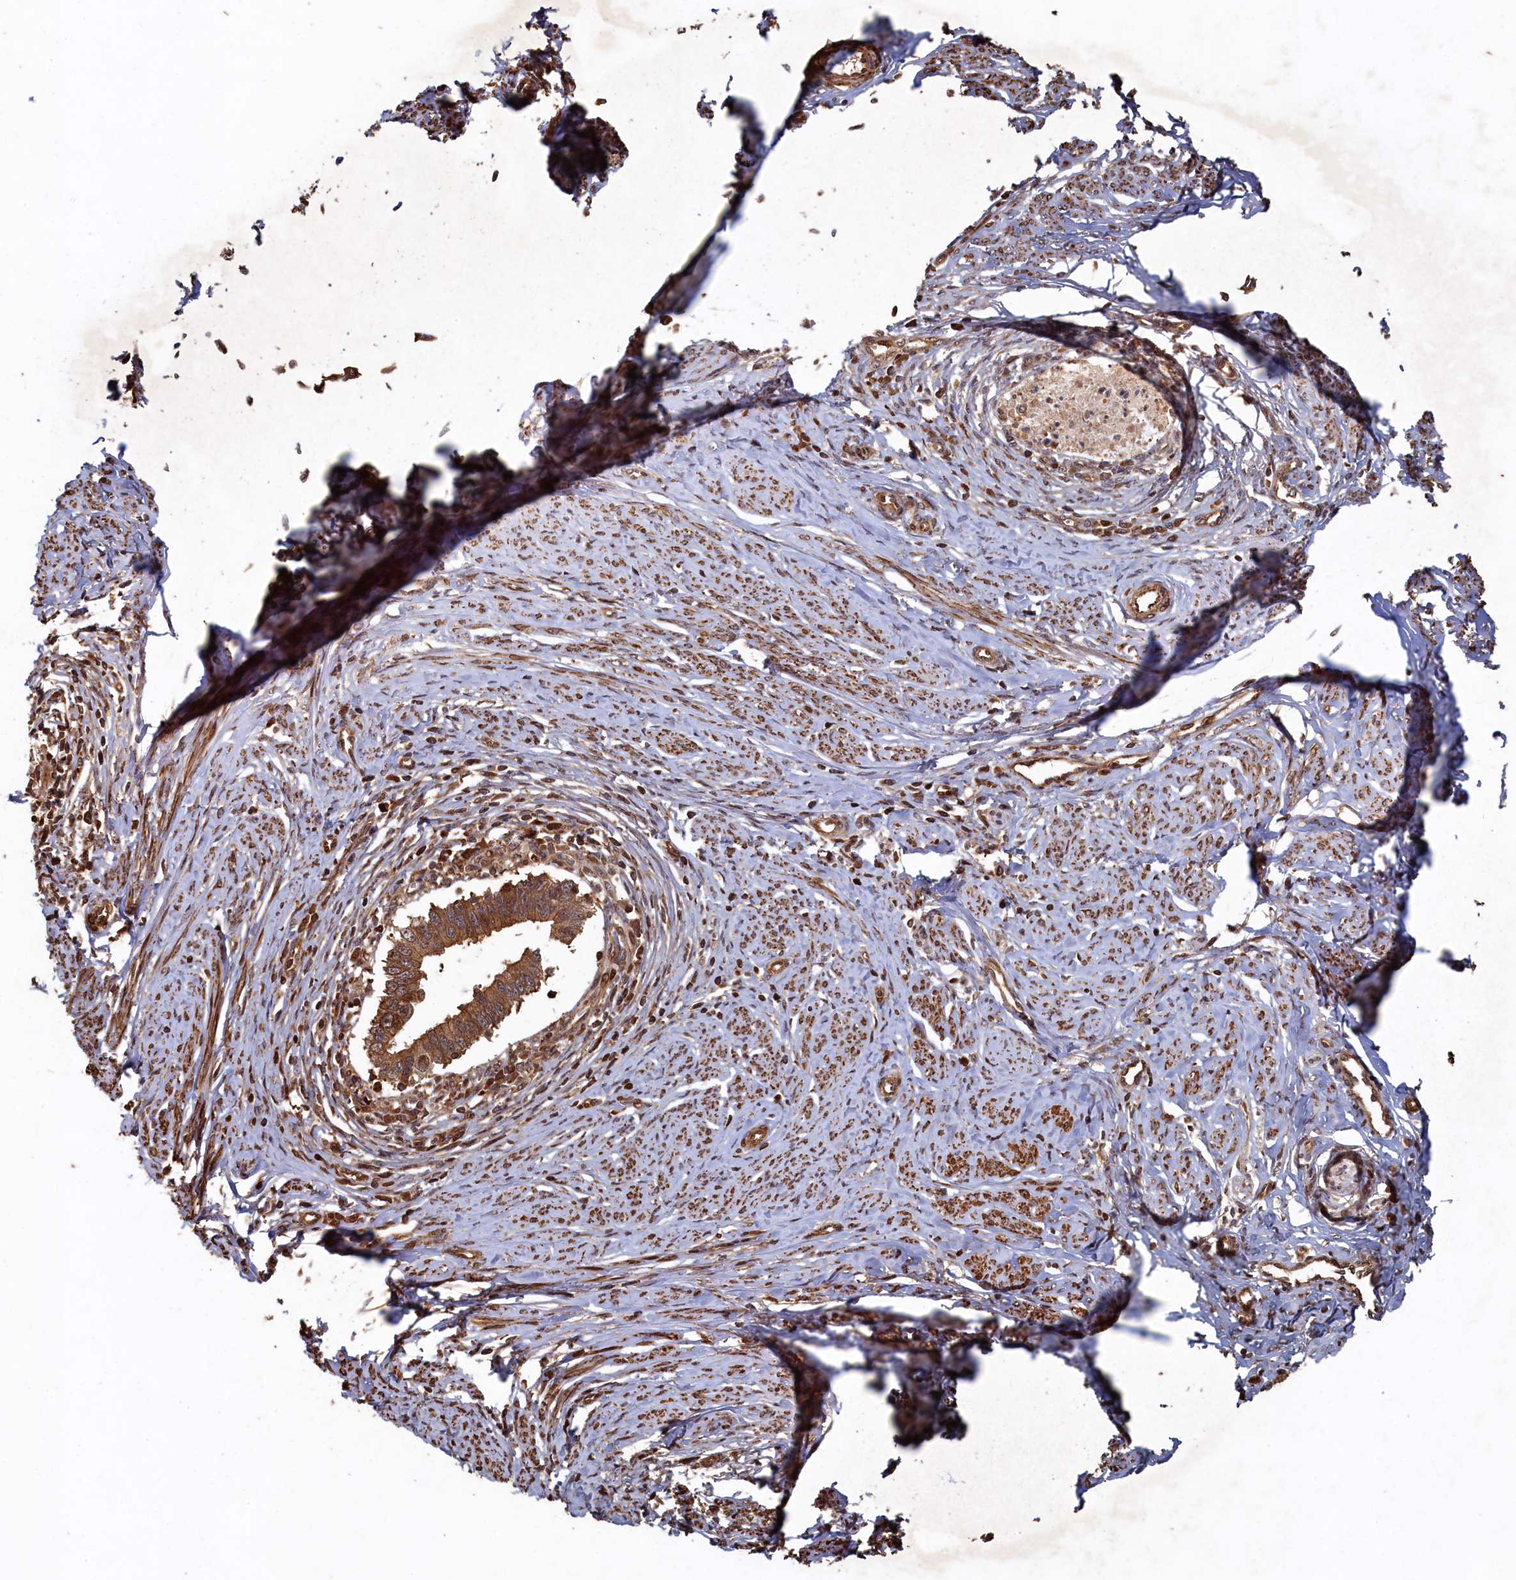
{"staining": {"intensity": "moderate", "quantity": ">75%", "location": "cytoplasmic/membranous"}, "tissue": "cervical cancer", "cell_type": "Tumor cells", "image_type": "cancer", "snomed": [{"axis": "morphology", "description": "Adenocarcinoma, NOS"}, {"axis": "topography", "description": "Cervix"}], "caption": "Immunohistochemical staining of human cervical cancer (adenocarcinoma) displays moderate cytoplasmic/membranous protein staining in approximately >75% of tumor cells. Immunohistochemistry (ihc) stains the protein of interest in brown and the nuclei are stained blue.", "gene": "PIGN", "patient": {"sex": "female", "age": 36}}